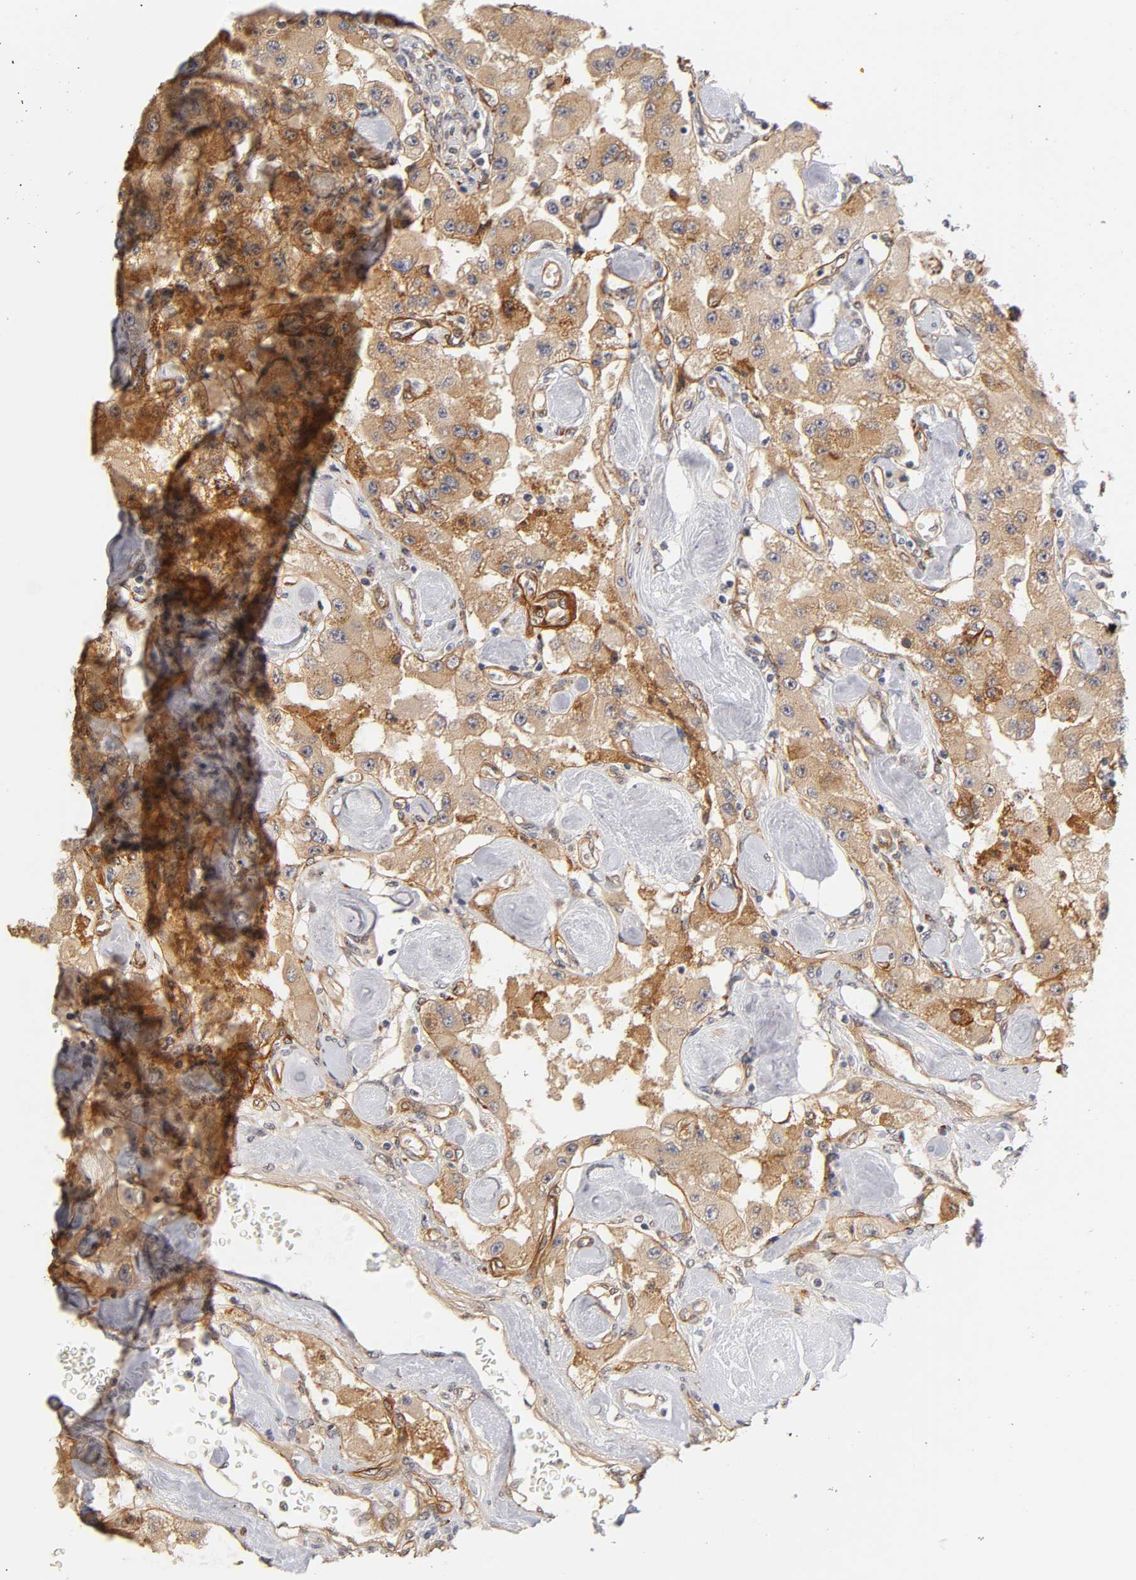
{"staining": {"intensity": "moderate", "quantity": ">75%", "location": "cytoplasmic/membranous"}, "tissue": "carcinoid", "cell_type": "Tumor cells", "image_type": "cancer", "snomed": [{"axis": "morphology", "description": "Carcinoid, malignant, NOS"}, {"axis": "topography", "description": "Pancreas"}], "caption": "Tumor cells exhibit medium levels of moderate cytoplasmic/membranous staining in approximately >75% of cells in carcinoid.", "gene": "LAMB1", "patient": {"sex": "male", "age": 41}}